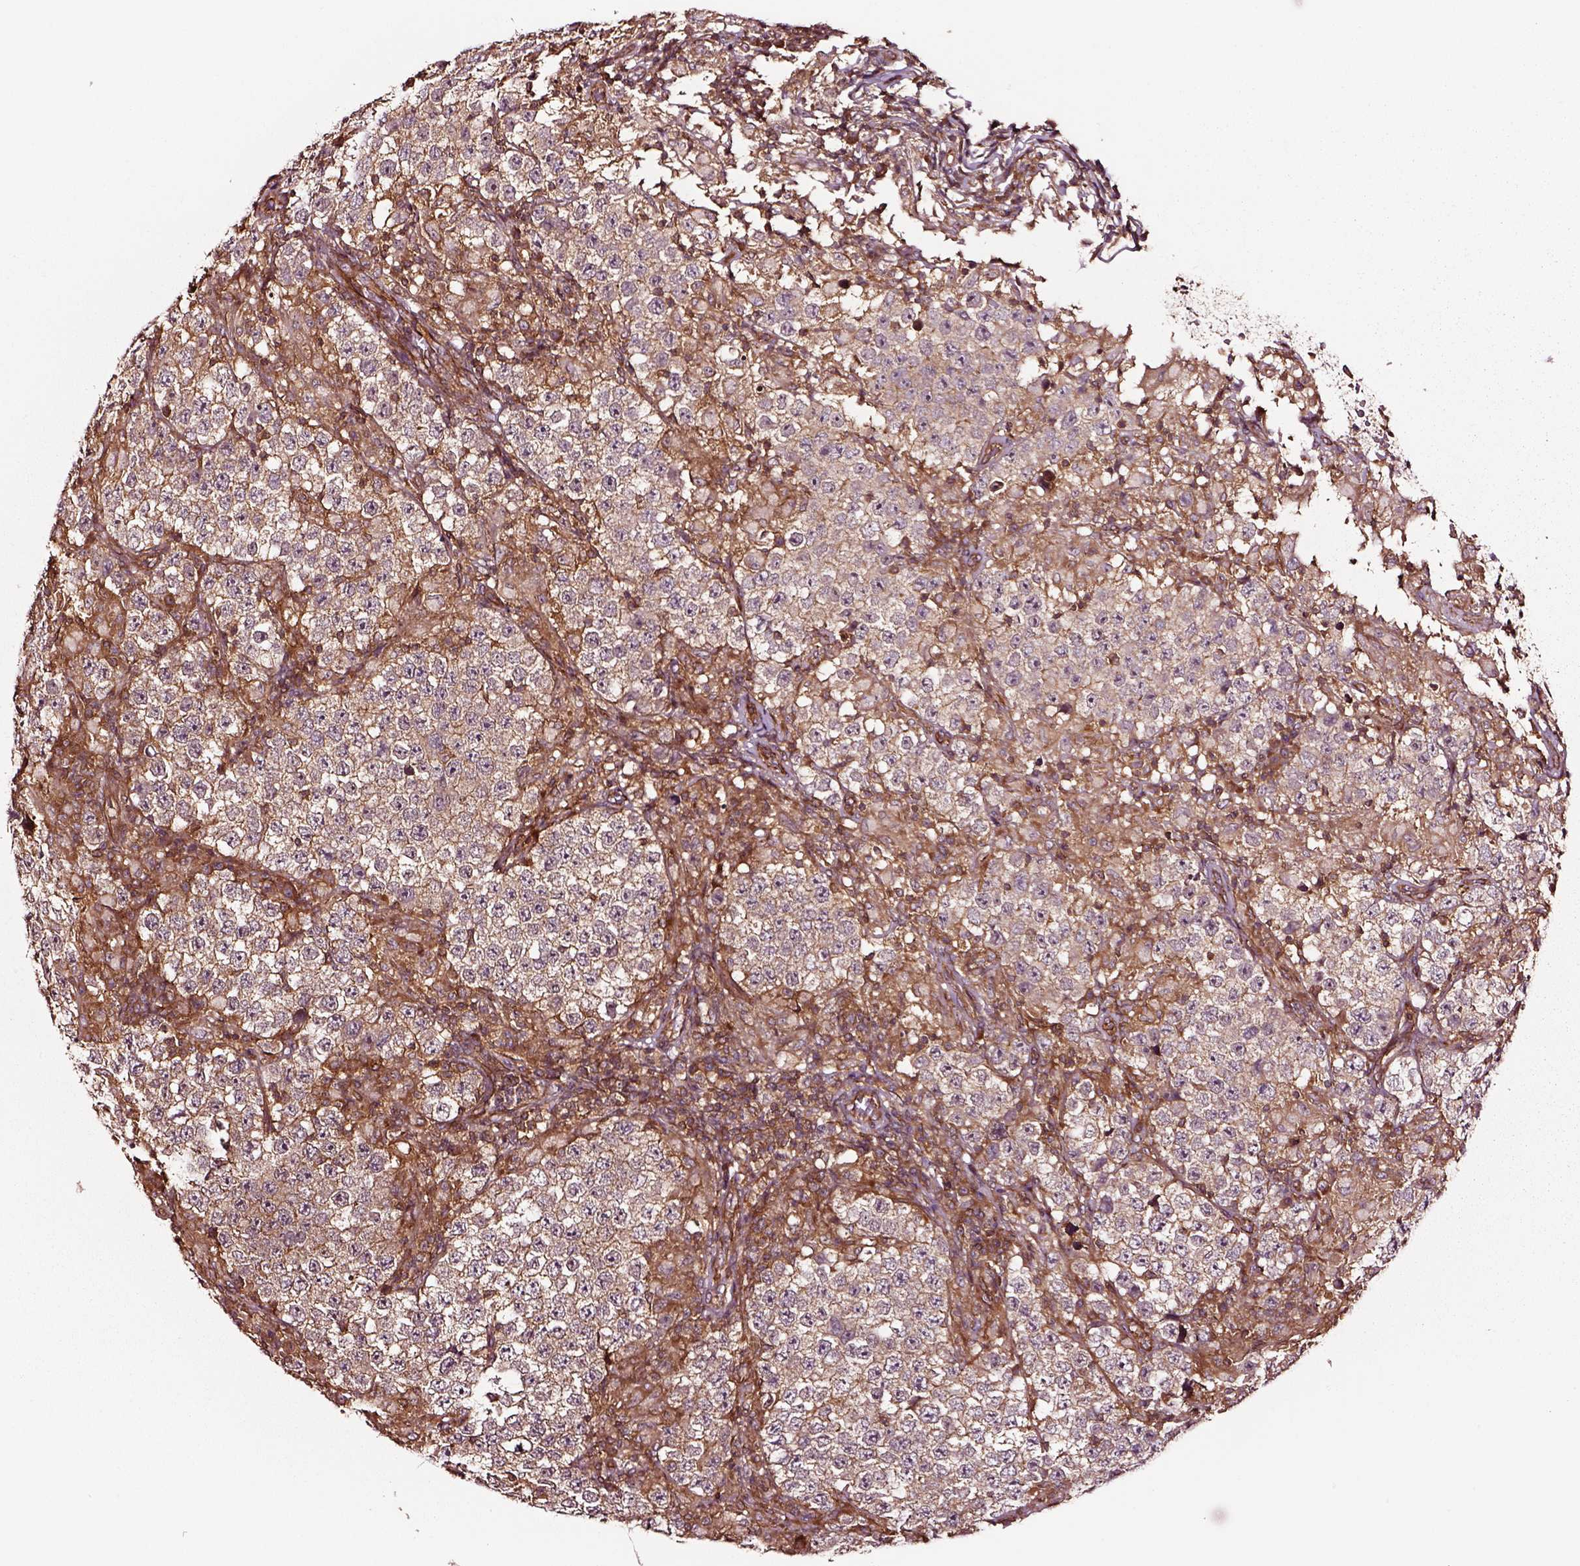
{"staining": {"intensity": "weak", "quantity": ">75%", "location": "cytoplasmic/membranous"}, "tissue": "testis cancer", "cell_type": "Tumor cells", "image_type": "cancer", "snomed": [{"axis": "morphology", "description": "Seminoma, NOS"}, {"axis": "morphology", "description": "Carcinoma, Embryonal, NOS"}, {"axis": "topography", "description": "Testis"}], "caption": "IHC of human testis cancer (seminoma) displays low levels of weak cytoplasmic/membranous staining in approximately >75% of tumor cells.", "gene": "RASSF5", "patient": {"sex": "male", "age": 41}}